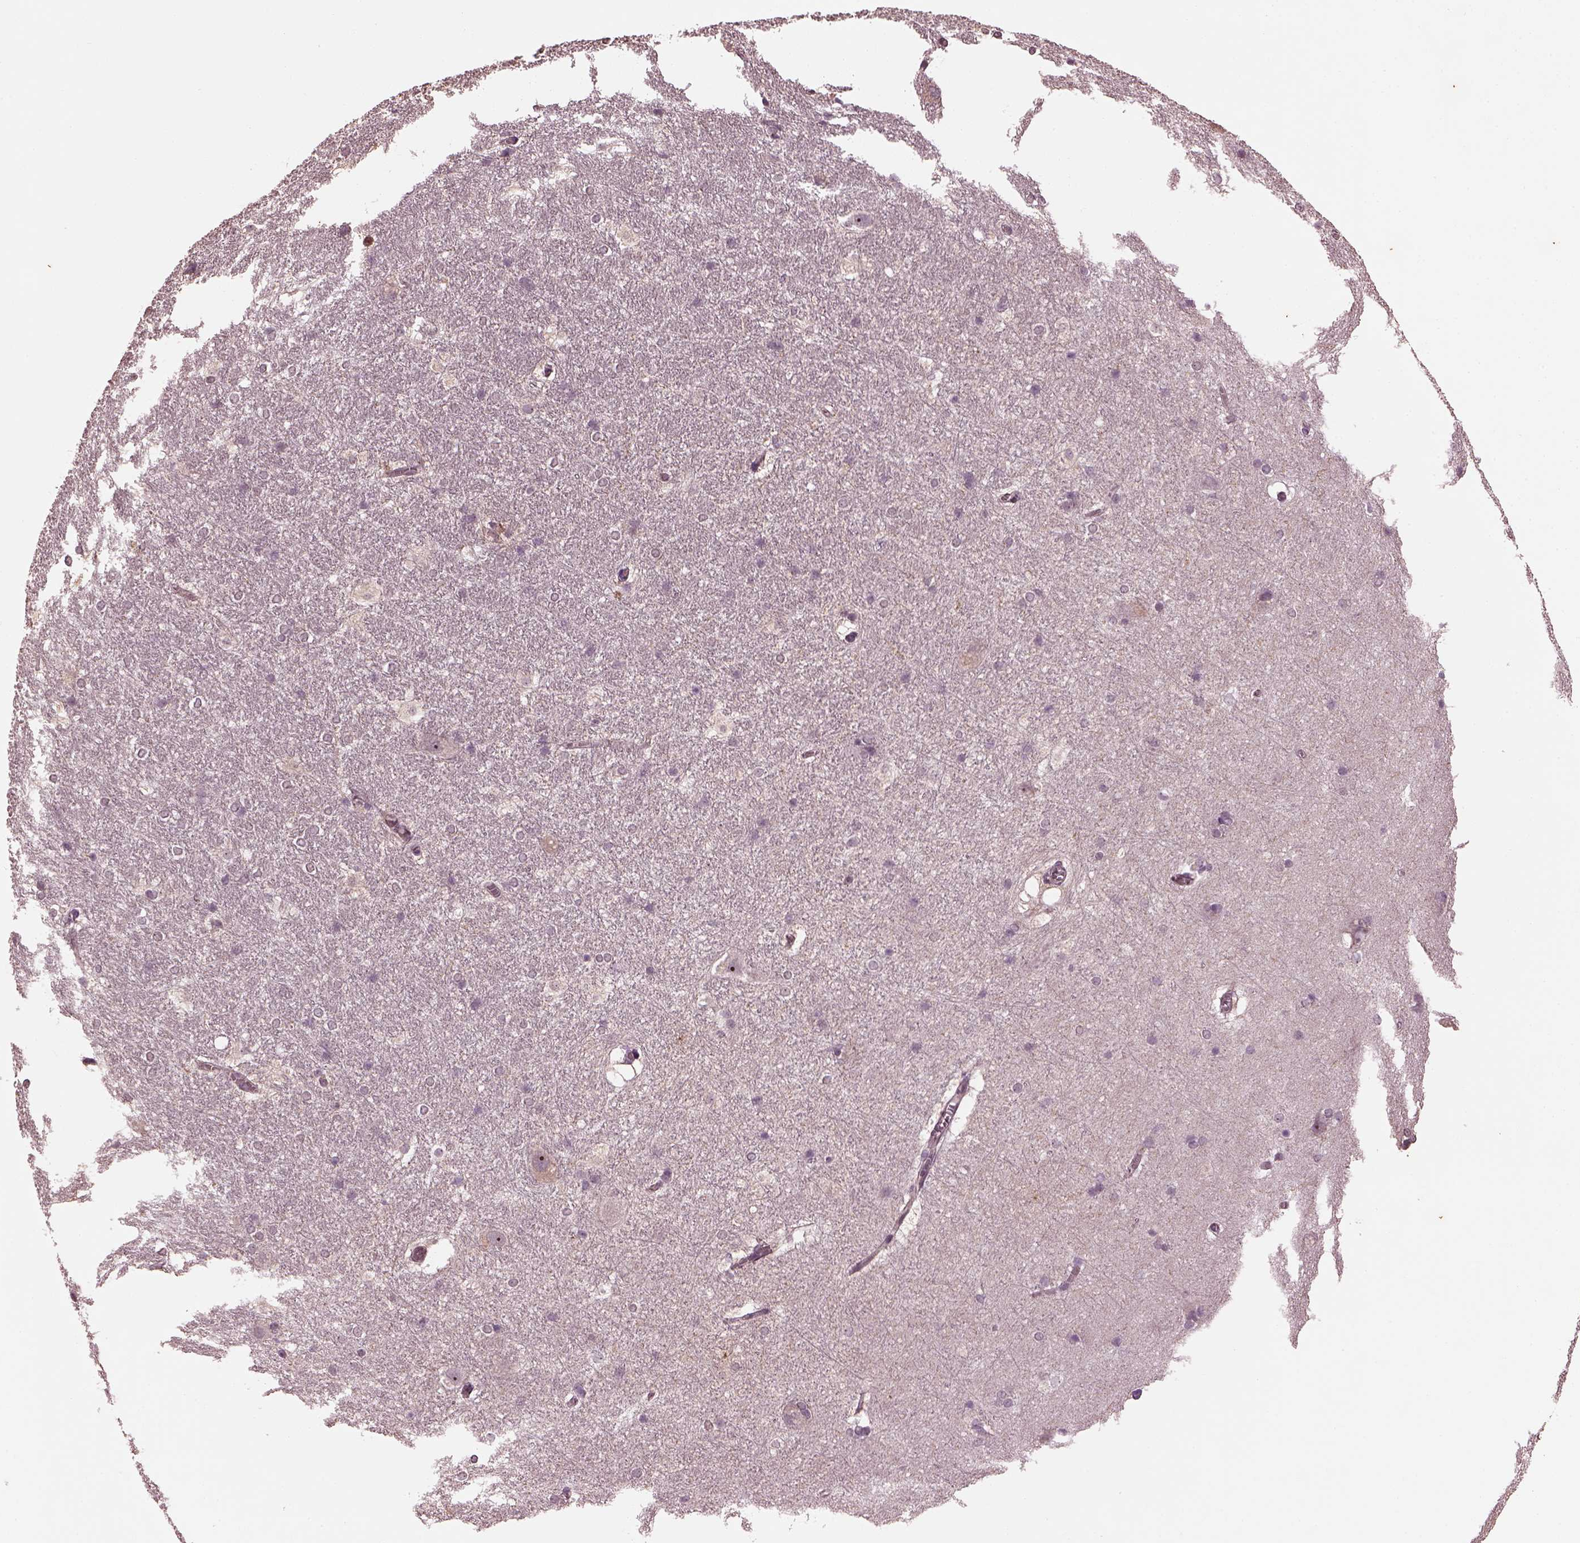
{"staining": {"intensity": "negative", "quantity": "none", "location": "none"}, "tissue": "hippocampus", "cell_type": "Glial cells", "image_type": "normal", "snomed": [{"axis": "morphology", "description": "Normal tissue, NOS"}, {"axis": "topography", "description": "Cerebral cortex"}, {"axis": "topography", "description": "Hippocampus"}], "caption": "Hippocampus stained for a protein using immunohistochemistry (IHC) reveals no staining glial cells.", "gene": "GNRH1", "patient": {"sex": "female", "age": 19}}